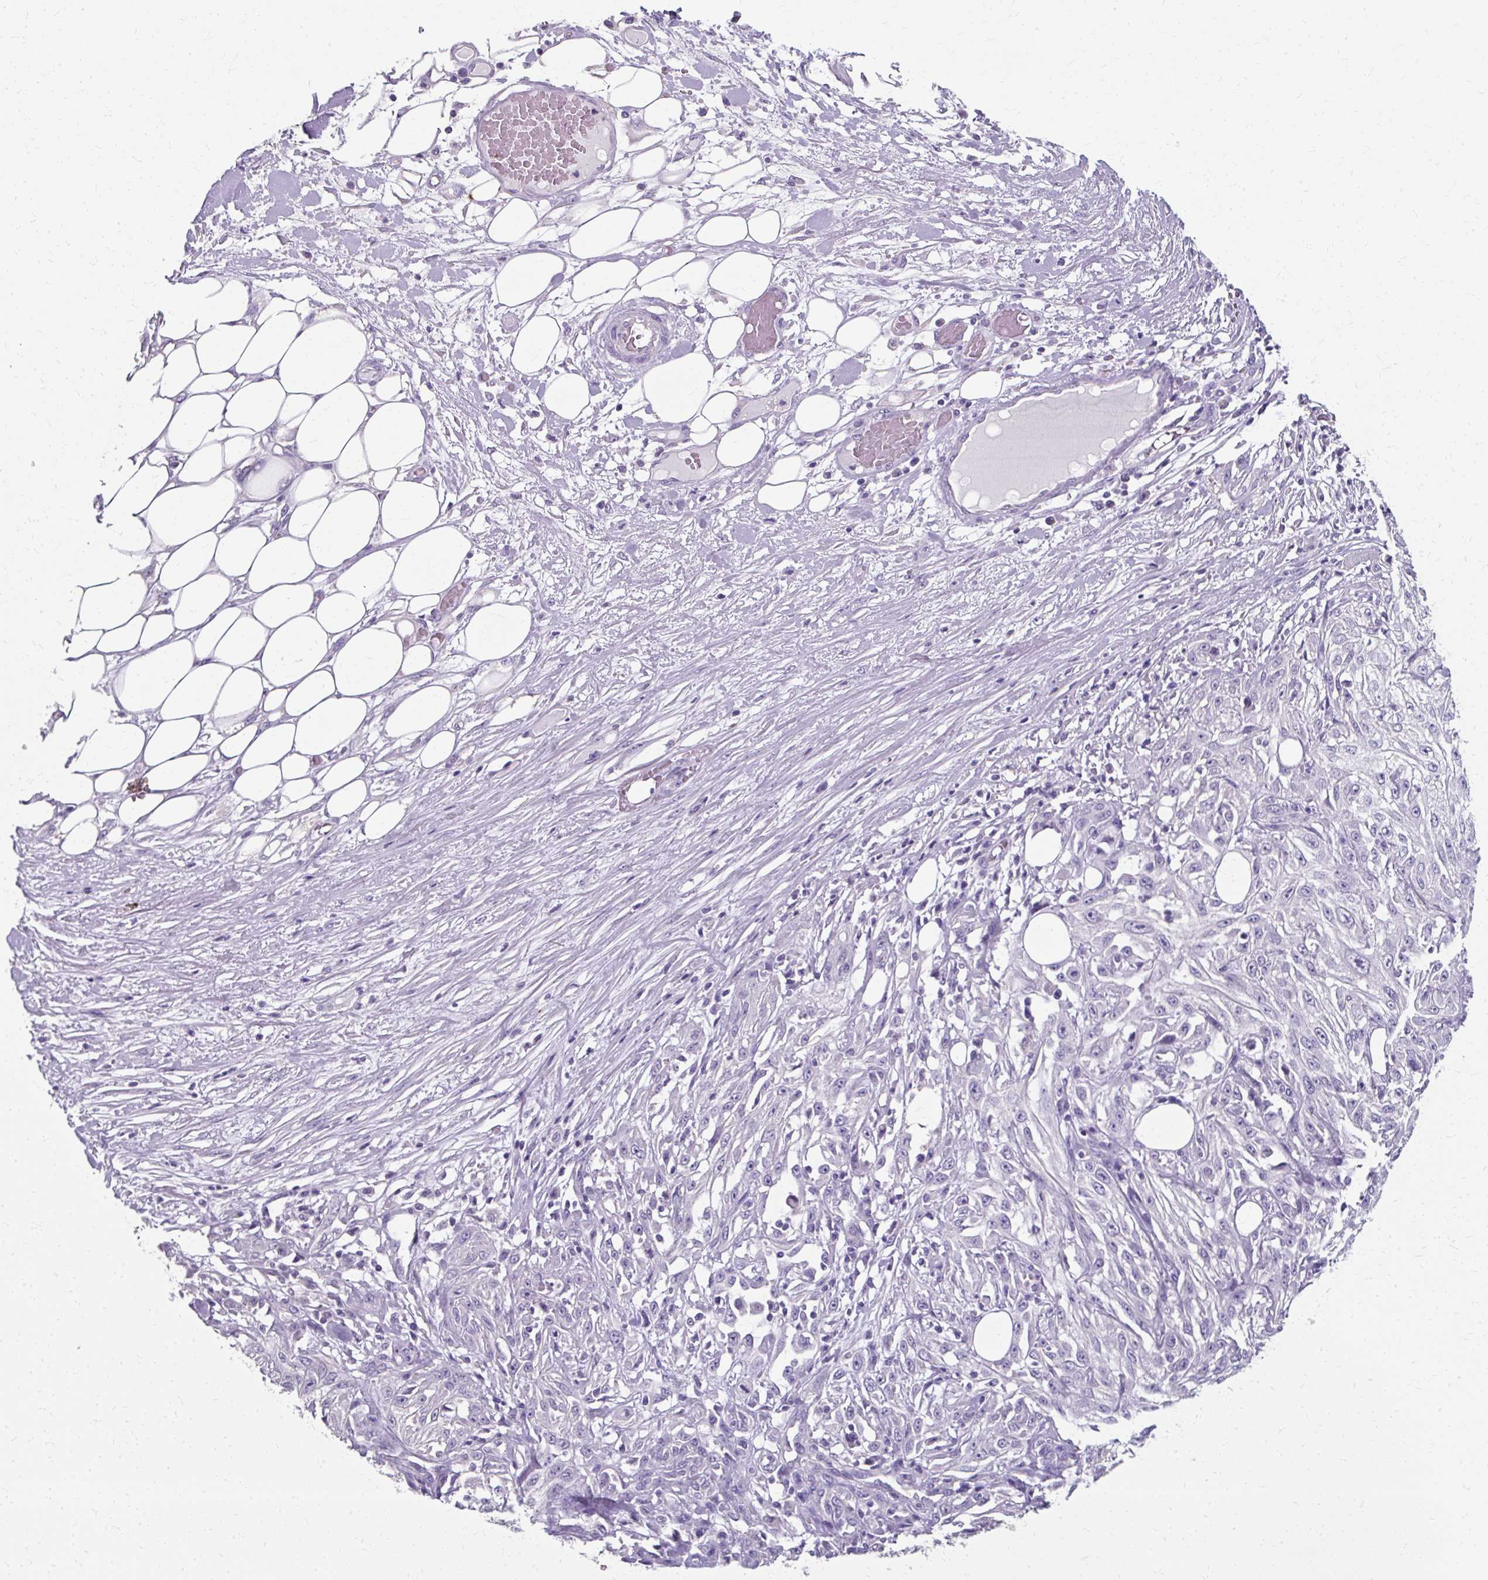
{"staining": {"intensity": "negative", "quantity": "none", "location": "none"}, "tissue": "skin cancer", "cell_type": "Tumor cells", "image_type": "cancer", "snomed": [{"axis": "morphology", "description": "Squamous cell carcinoma, NOS"}, {"axis": "morphology", "description": "Squamous cell carcinoma, metastatic, NOS"}, {"axis": "topography", "description": "Skin"}, {"axis": "topography", "description": "Lymph node"}], "caption": "Skin squamous cell carcinoma was stained to show a protein in brown. There is no significant expression in tumor cells.", "gene": "KLHL24", "patient": {"sex": "male", "age": 75}}